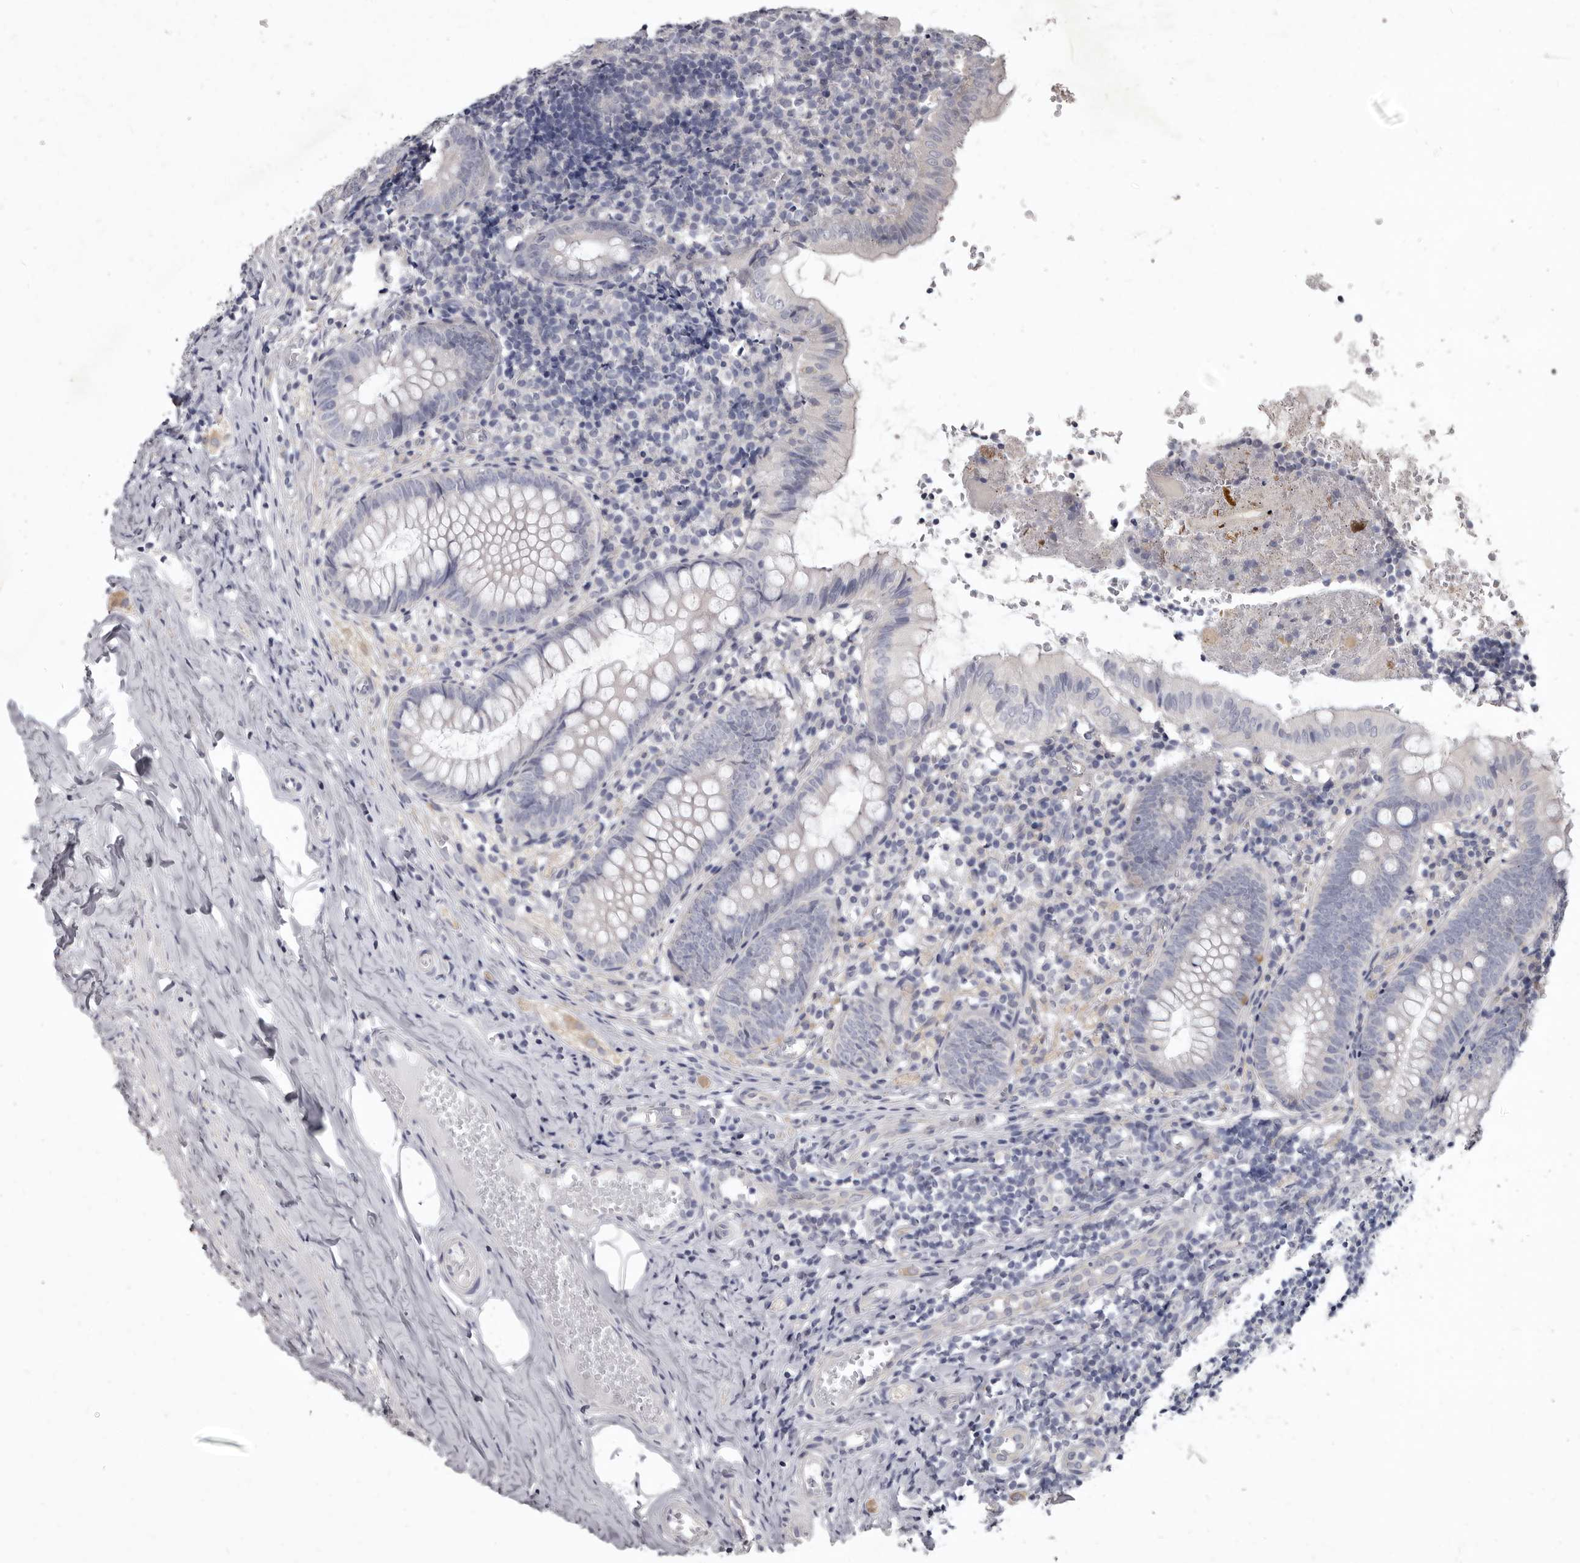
{"staining": {"intensity": "negative", "quantity": "none", "location": "none"}, "tissue": "appendix", "cell_type": "Glandular cells", "image_type": "normal", "snomed": [{"axis": "morphology", "description": "Normal tissue, NOS"}, {"axis": "topography", "description": "Appendix"}], "caption": "IHC histopathology image of normal human appendix stained for a protein (brown), which demonstrates no staining in glandular cells.", "gene": "GSK3B", "patient": {"sex": "male", "age": 8}}